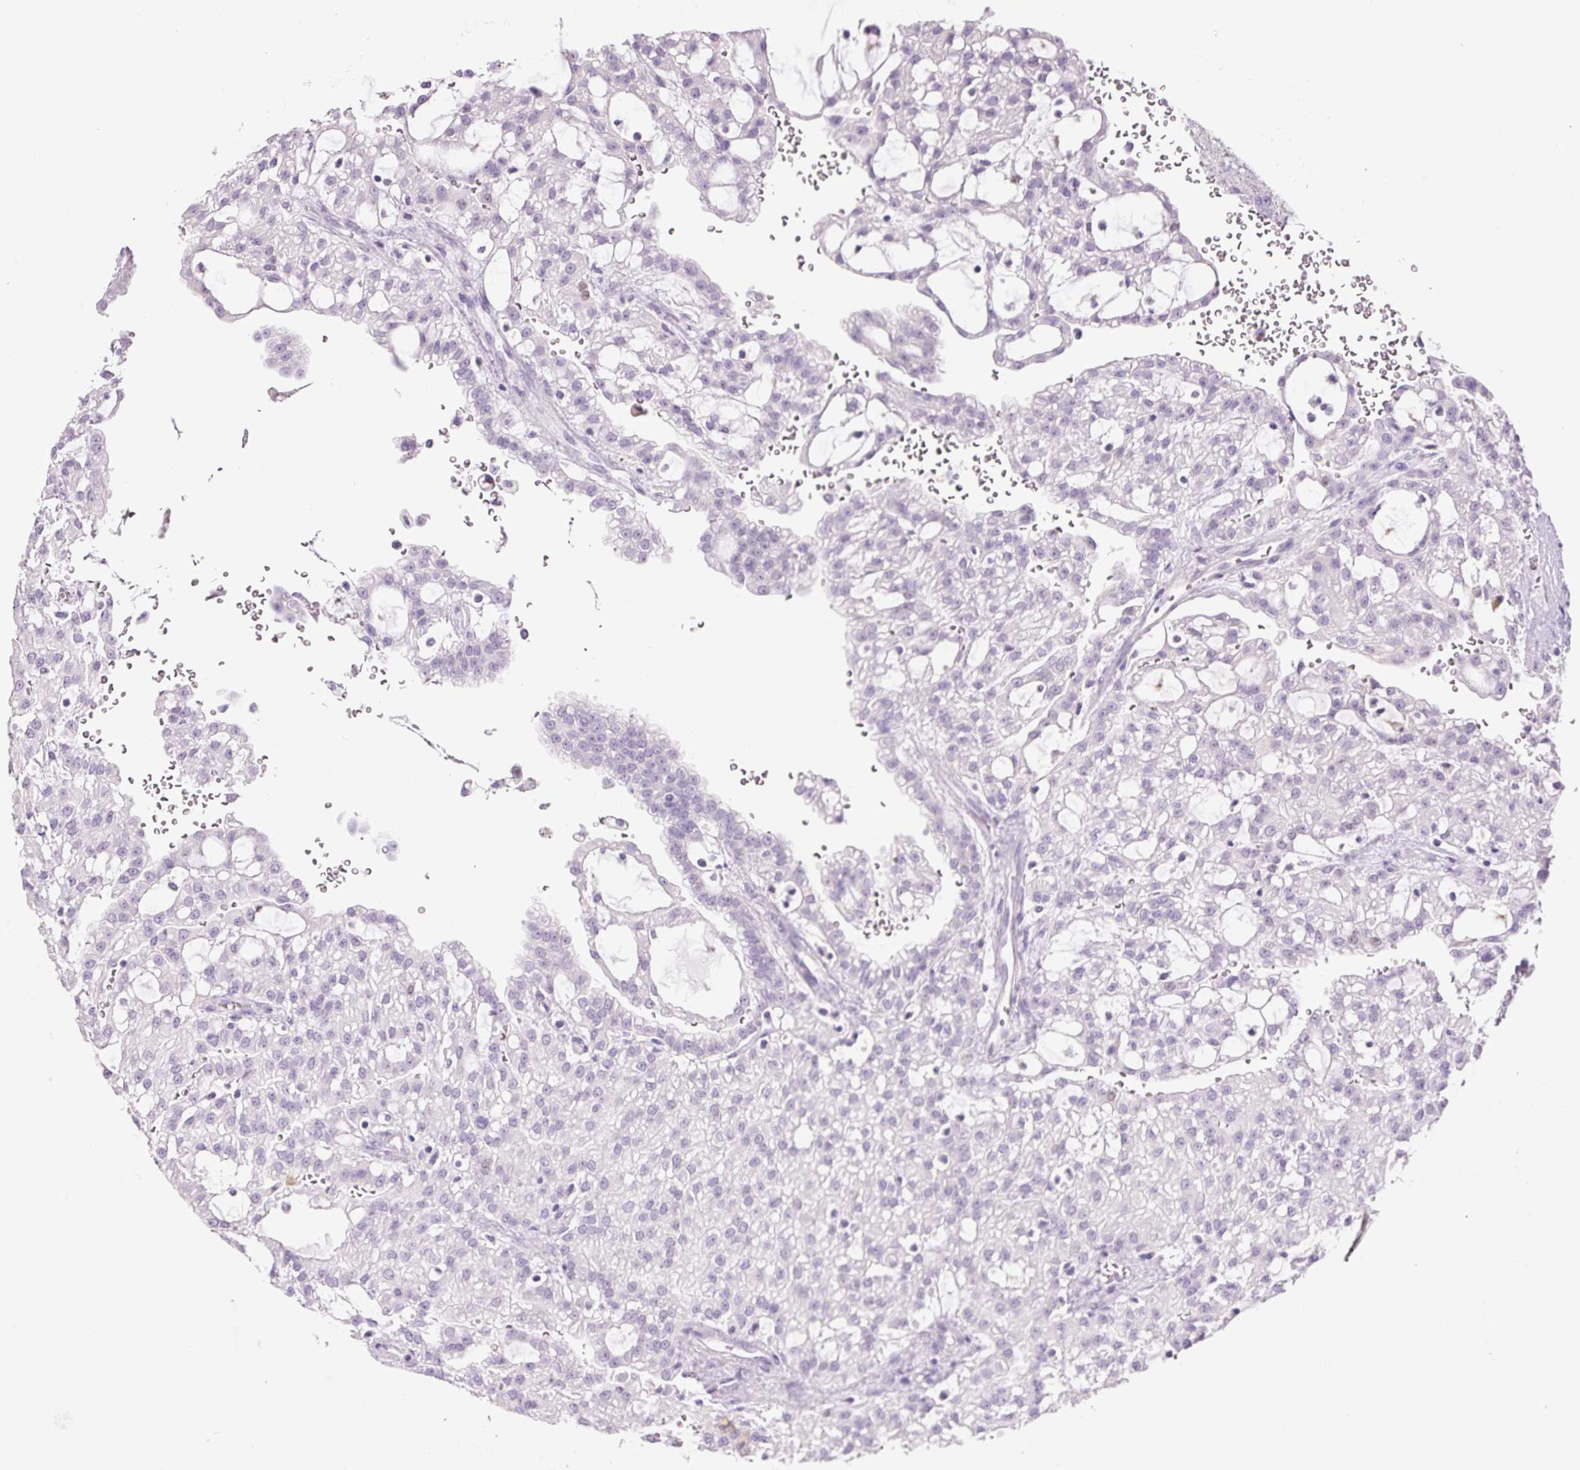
{"staining": {"intensity": "negative", "quantity": "none", "location": "none"}, "tissue": "renal cancer", "cell_type": "Tumor cells", "image_type": "cancer", "snomed": [{"axis": "morphology", "description": "Adenocarcinoma, NOS"}, {"axis": "topography", "description": "Kidney"}], "caption": "Tumor cells show no significant expression in renal cancer (adenocarcinoma).", "gene": "SIX1", "patient": {"sex": "male", "age": 63}}